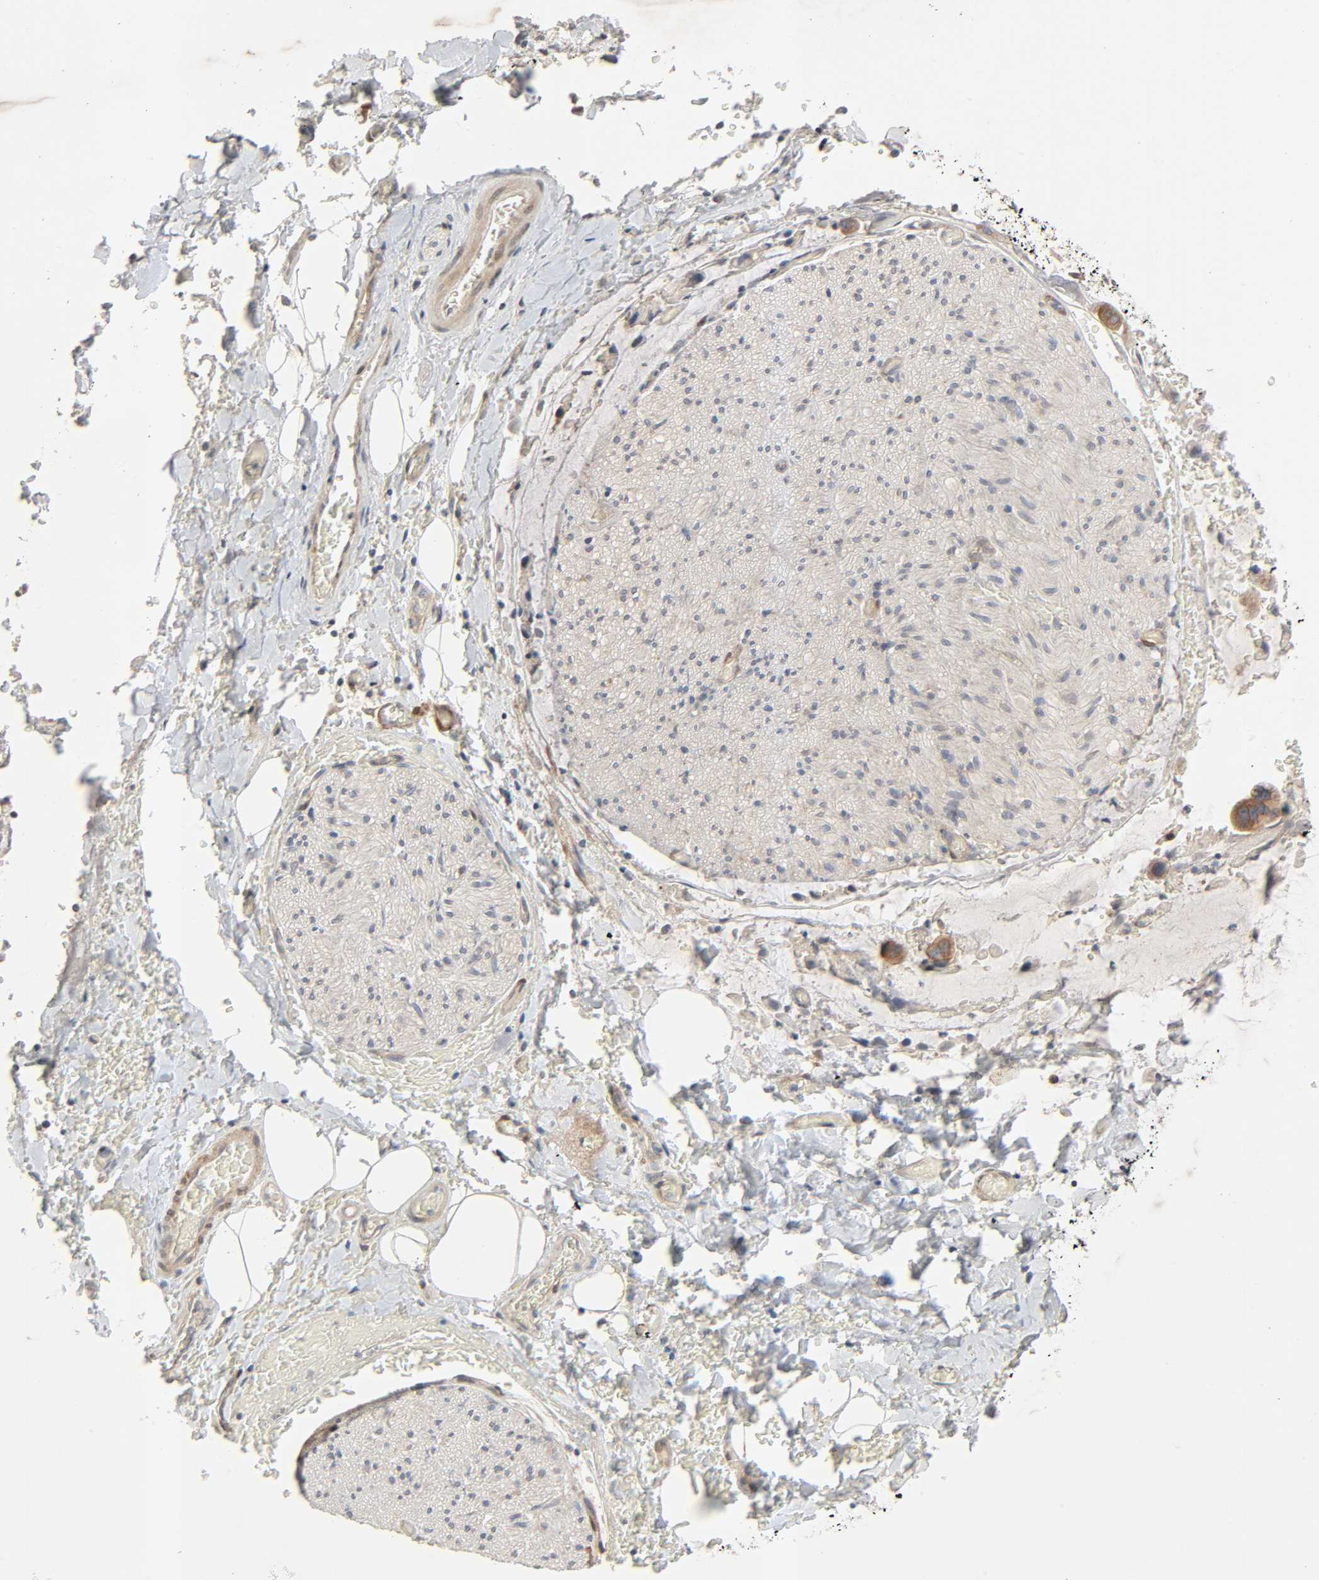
{"staining": {"intensity": "negative", "quantity": "none", "location": "none"}, "tissue": "adipose tissue", "cell_type": "Adipocytes", "image_type": "normal", "snomed": [{"axis": "morphology", "description": "Normal tissue, NOS"}, {"axis": "morphology", "description": "Cholangiocarcinoma"}, {"axis": "topography", "description": "Liver"}, {"axis": "topography", "description": "Peripheral nerve tissue"}], "caption": "High power microscopy histopathology image of an immunohistochemistry (IHC) histopathology image of benign adipose tissue, revealing no significant positivity in adipocytes. (DAB (3,3'-diaminobenzidine) IHC, high magnification).", "gene": "PTK2", "patient": {"sex": "male", "age": 50}}